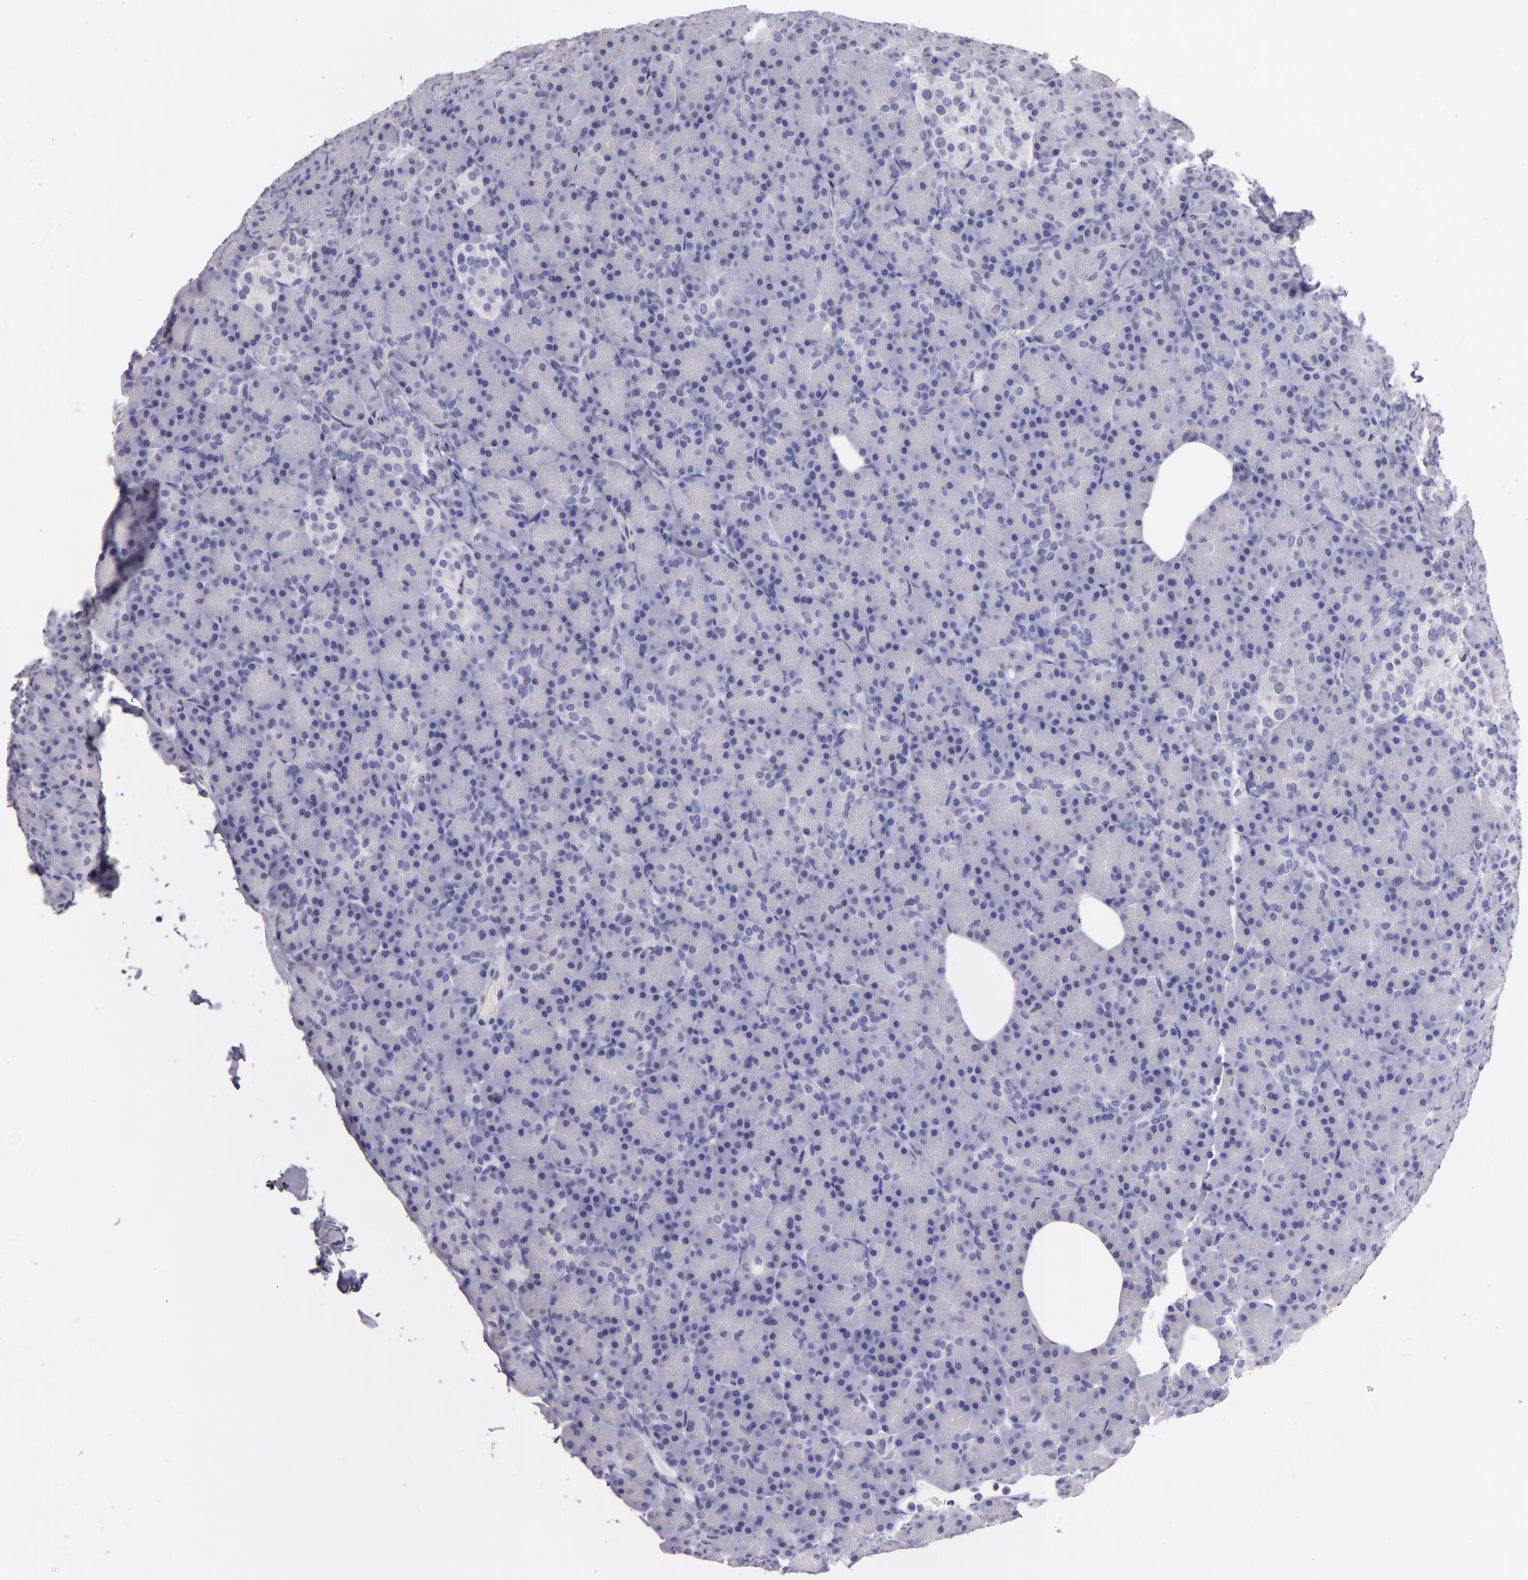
{"staining": {"intensity": "negative", "quantity": "none", "location": "none"}, "tissue": "pancreas", "cell_type": "Exocrine glandular cells", "image_type": "normal", "snomed": [{"axis": "morphology", "description": "Normal tissue, NOS"}, {"axis": "topography", "description": "Pancreas"}], "caption": "DAB (3,3'-diaminobenzidine) immunohistochemical staining of unremarkable pancreas shows no significant positivity in exocrine glandular cells.", "gene": "MUC5AC", "patient": {"sex": "female", "age": 43}}